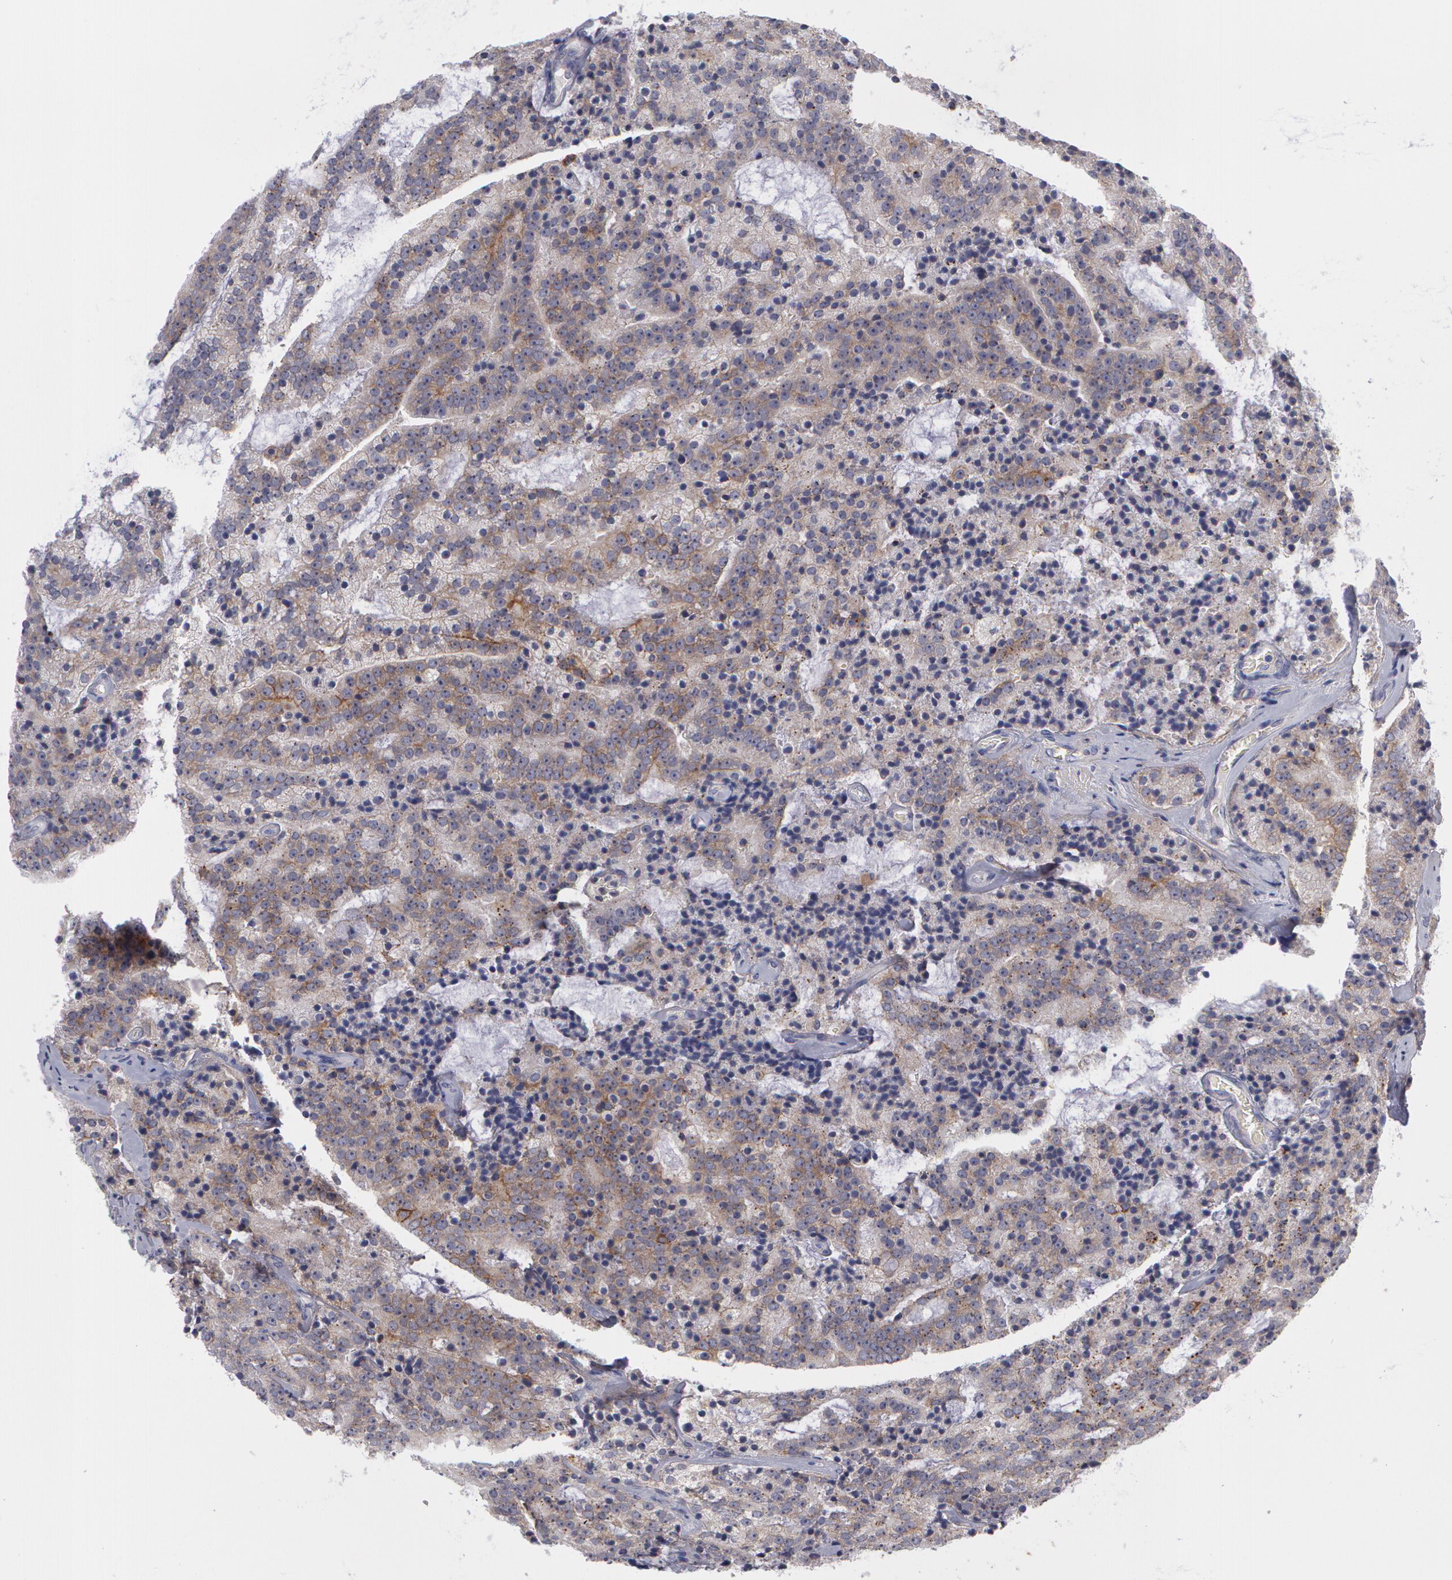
{"staining": {"intensity": "weak", "quantity": "25%-75%", "location": "cytoplasmic/membranous"}, "tissue": "prostate cancer", "cell_type": "Tumor cells", "image_type": "cancer", "snomed": [{"axis": "morphology", "description": "Adenocarcinoma, Medium grade"}, {"axis": "topography", "description": "Prostate"}], "caption": "Immunohistochemistry image of neoplastic tissue: prostate medium-grade adenocarcinoma stained using immunohistochemistry demonstrates low levels of weak protein expression localized specifically in the cytoplasmic/membranous of tumor cells, appearing as a cytoplasmic/membranous brown color.", "gene": "ERBB2", "patient": {"sex": "male", "age": 65}}